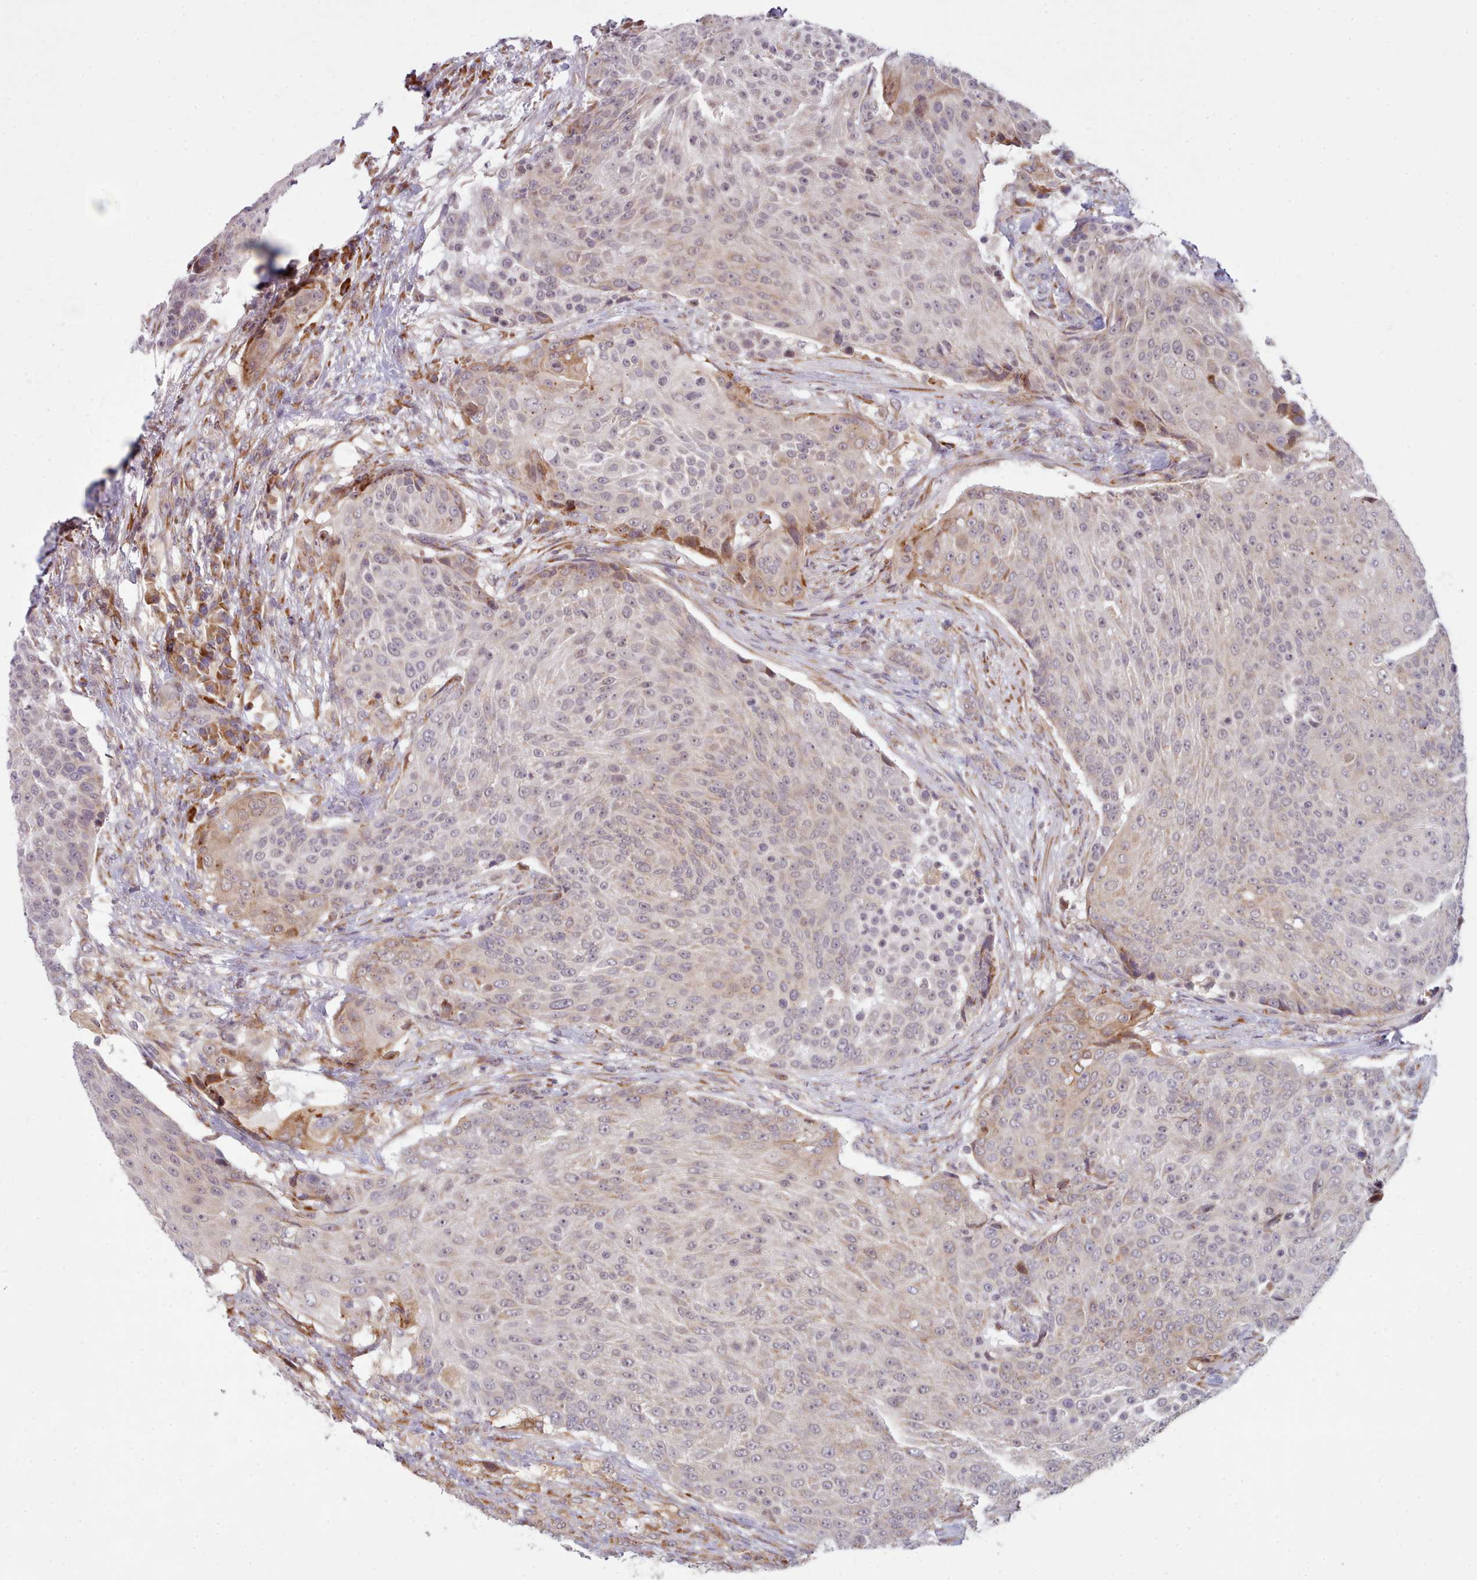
{"staining": {"intensity": "weak", "quantity": "25%-75%", "location": "cytoplasmic/membranous"}, "tissue": "urothelial cancer", "cell_type": "Tumor cells", "image_type": "cancer", "snomed": [{"axis": "morphology", "description": "Urothelial carcinoma, High grade"}, {"axis": "topography", "description": "Urinary bladder"}], "caption": "Immunohistochemical staining of human urothelial carcinoma (high-grade) demonstrates weak cytoplasmic/membranous protein expression in approximately 25%-75% of tumor cells. Using DAB (3,3'-diaminobenzidine) (brown) and hematoxylin (blue) stains, captured at high magnification using brightfield microscopy.", "gene": "TRIM26", "patient": {"sex": "female", "age": 63}}